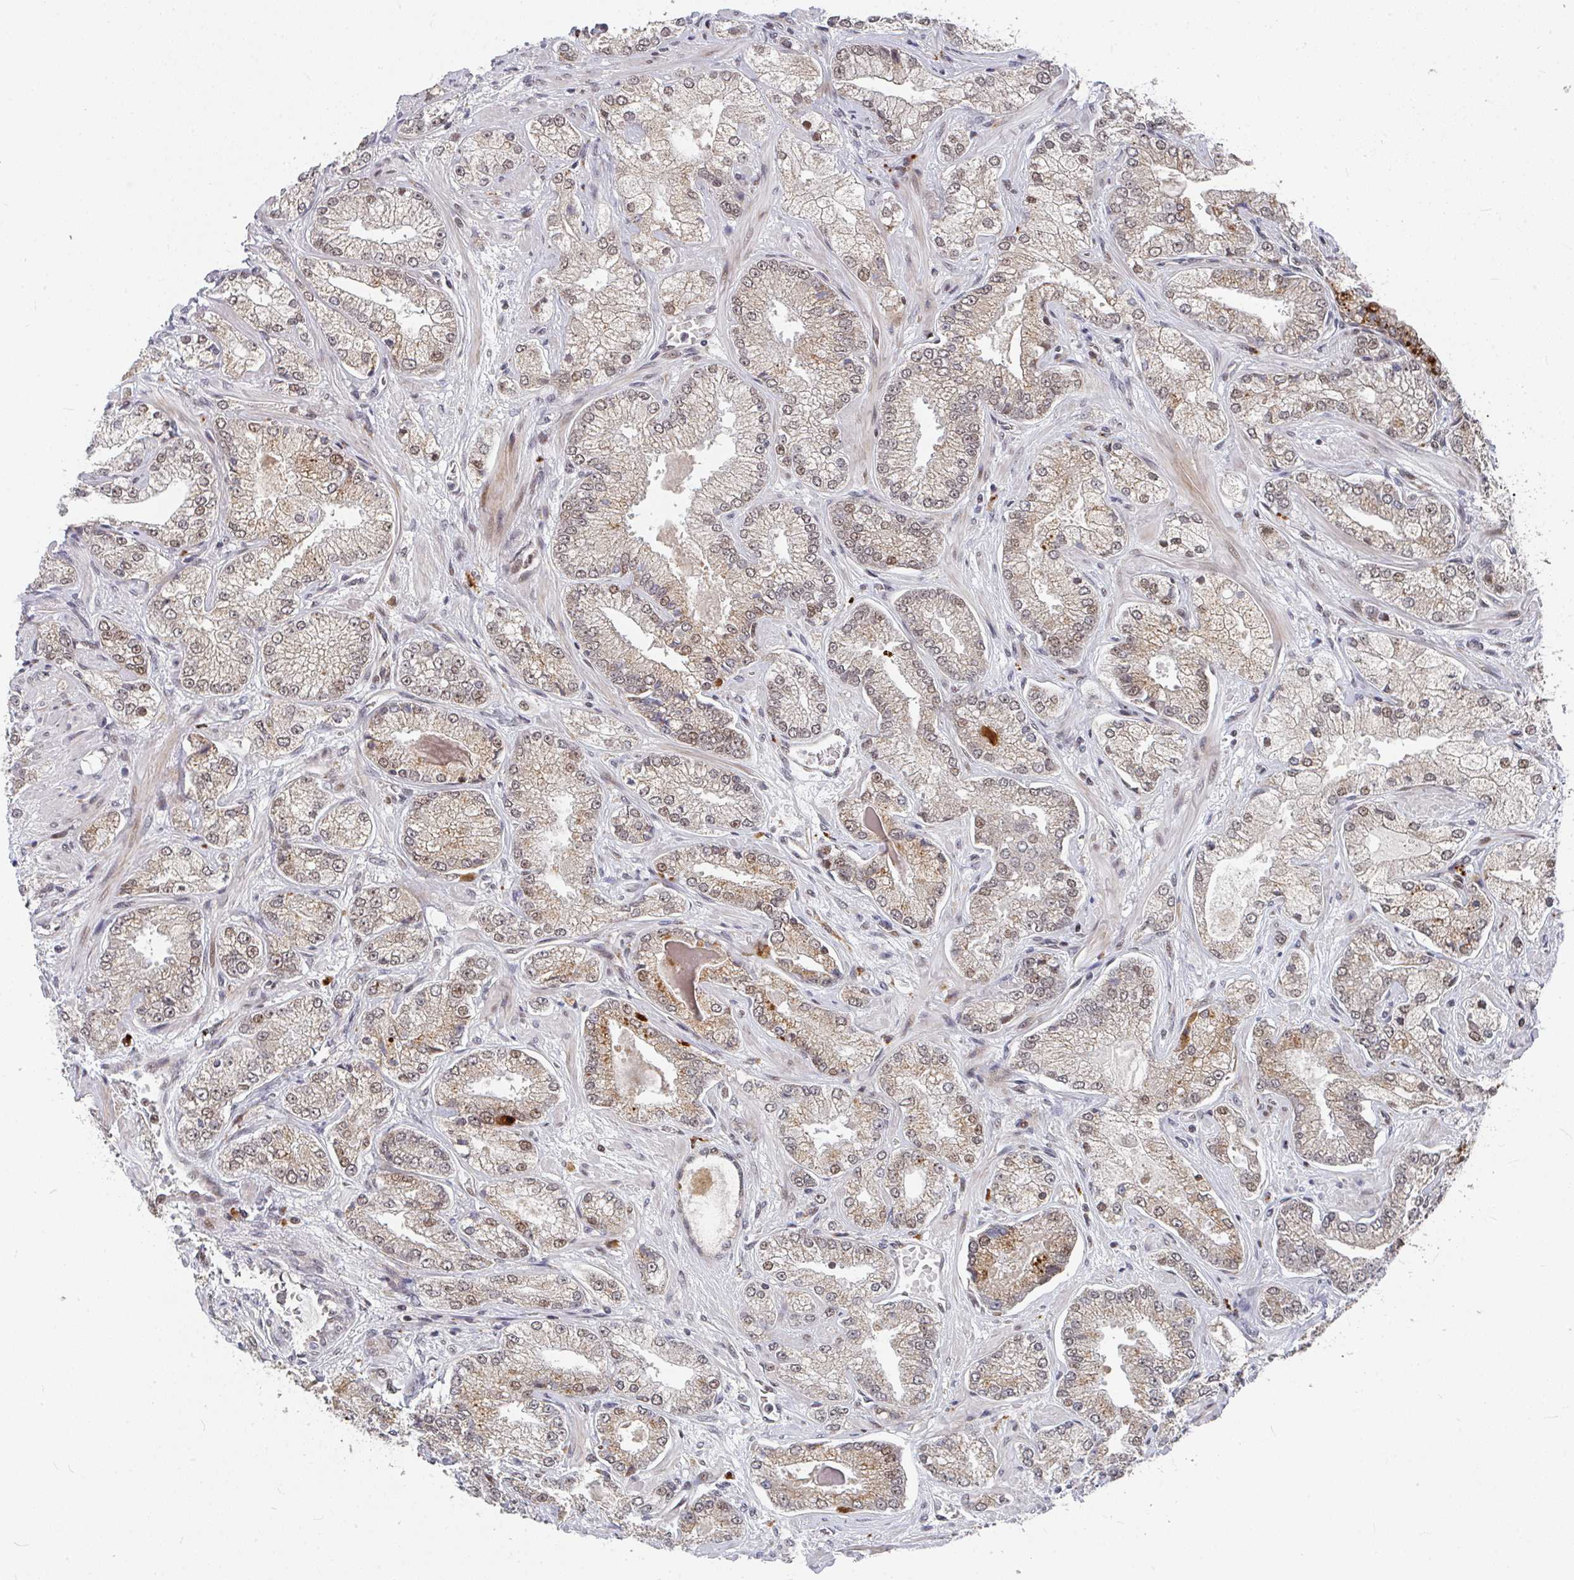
{"staining": {"intensity": "weak", "quantity": ">75%", "location": "cytoplasmic/membranous,nuclear"}, "tissue": "prostate cancer", "cell_type": "Tumor cells", "image_type": "cancer", "snomed": [{"axis": "morphology", "description": "Normal tissue, NOS"}, {"axis": "morphology", "description": "Adenocarcinoma, High grade"}, {"axis": "topography", "description": "Prostate"}, {"axis": "topography", "description": "Peripheral nerve tissue"}], "caption": "High-grade adenocarcinoma (prostate) stained with a brown dye exhibits weak cytoplasmic/membranous and nuclear positive positivity in about >75% of tumor cells.", "gene": "RBBP5", "patient": {"sex": "male", "age": 68}}